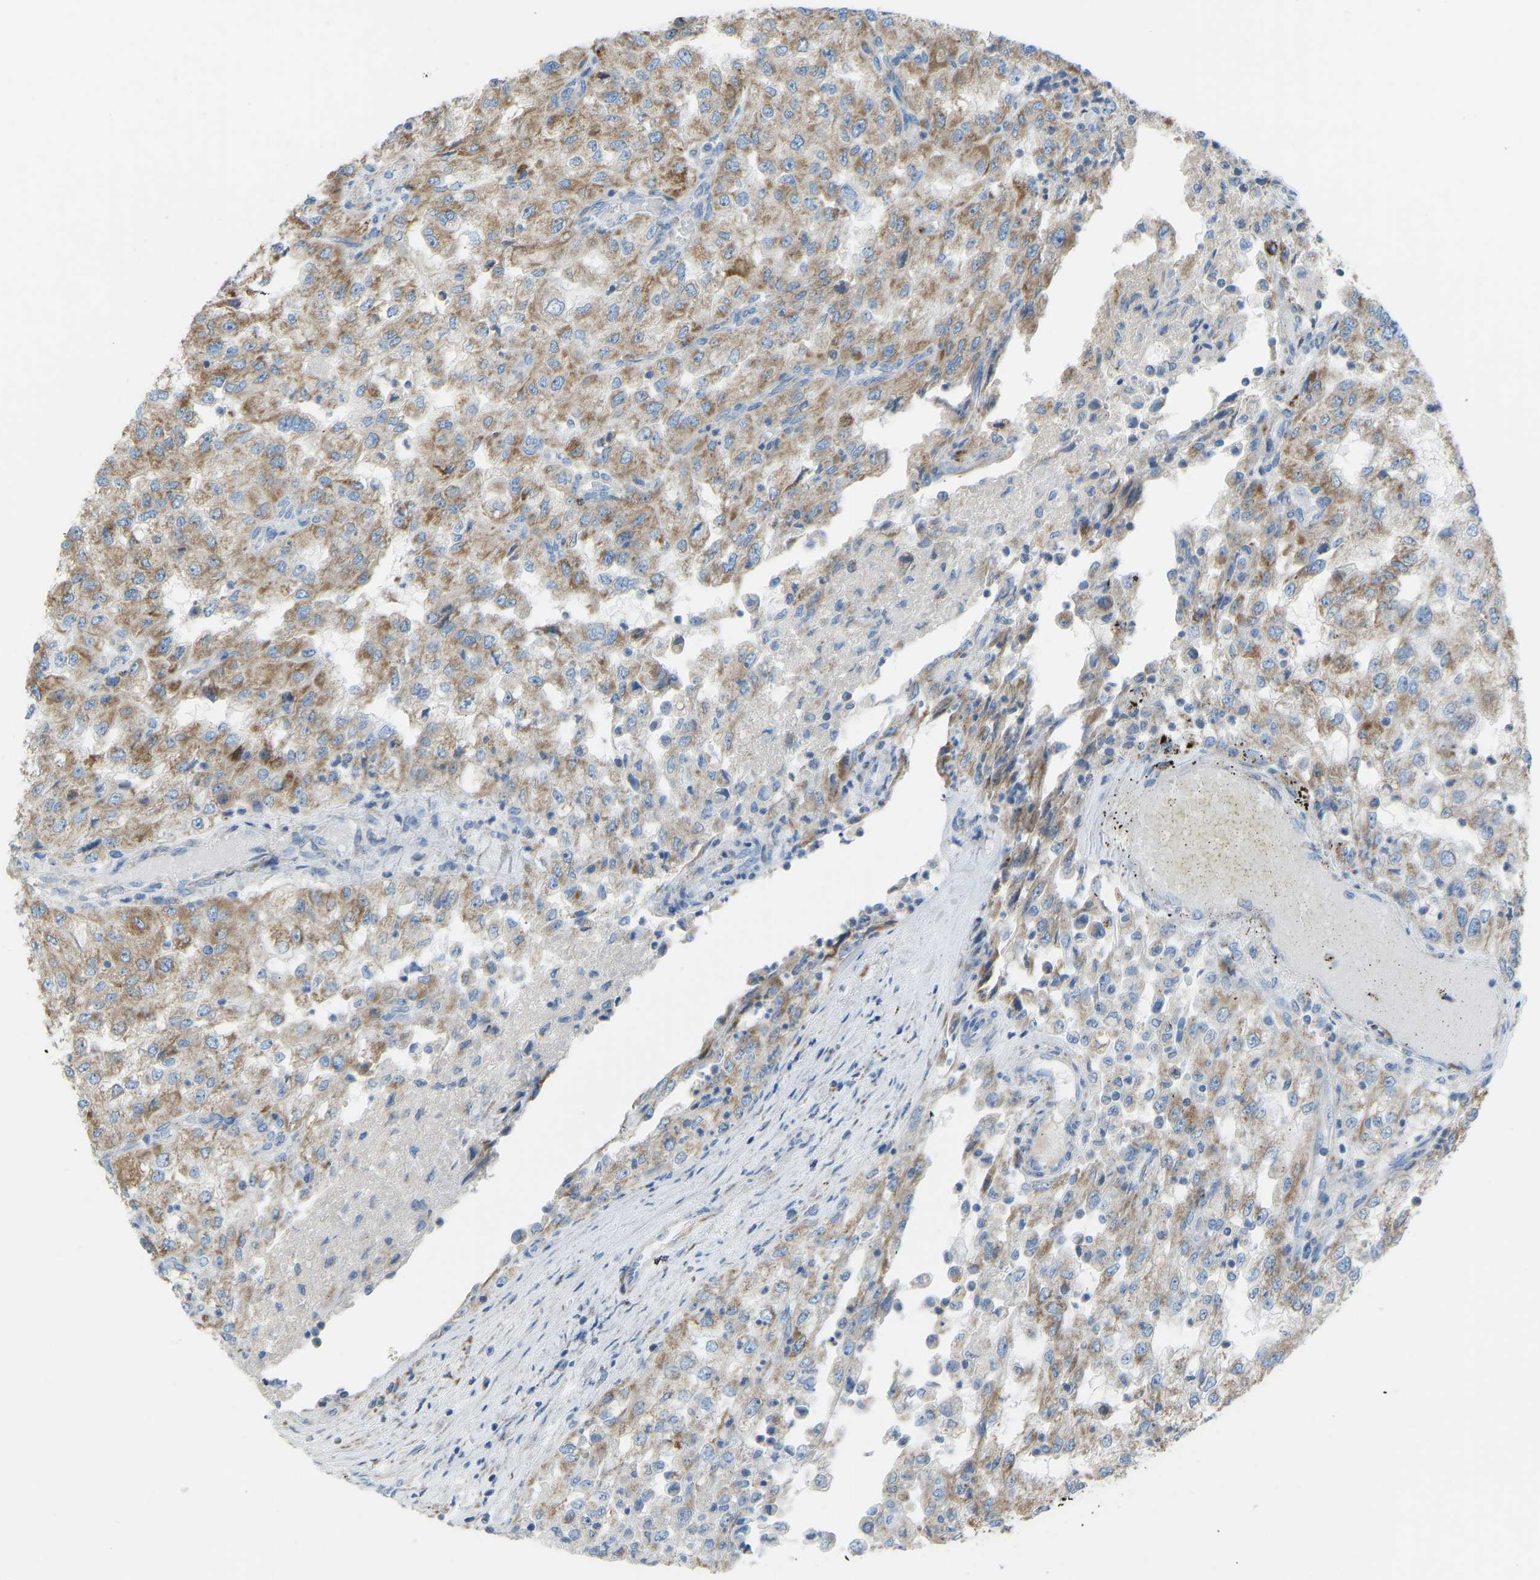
{"staining": {"intensity": "moderate", "quantity": ">75%", "location": "cytoplasmic/membranous"}, "tissue": "renal cancer", "cell_type": "Tumor cells", "image_type": "cancer", "snomed": [{"axis": "morphology", "description": "Adenocarcinoma, NOS"}, {"axis": "topography", "description": "Kidney"}], "caption": "Immunohistochemistry (IHC) histopathology image of neoplastic tissue: human renal cancer stained using IHC exhibits medium levels of moderate protein expression localized specifically in the cytoplasmic/membranous of tumor cells, appearing as a cytoplasmic/membranous brown color.", "gene": "SMIM20", "patient": {"sex": "female", "age": 54}}